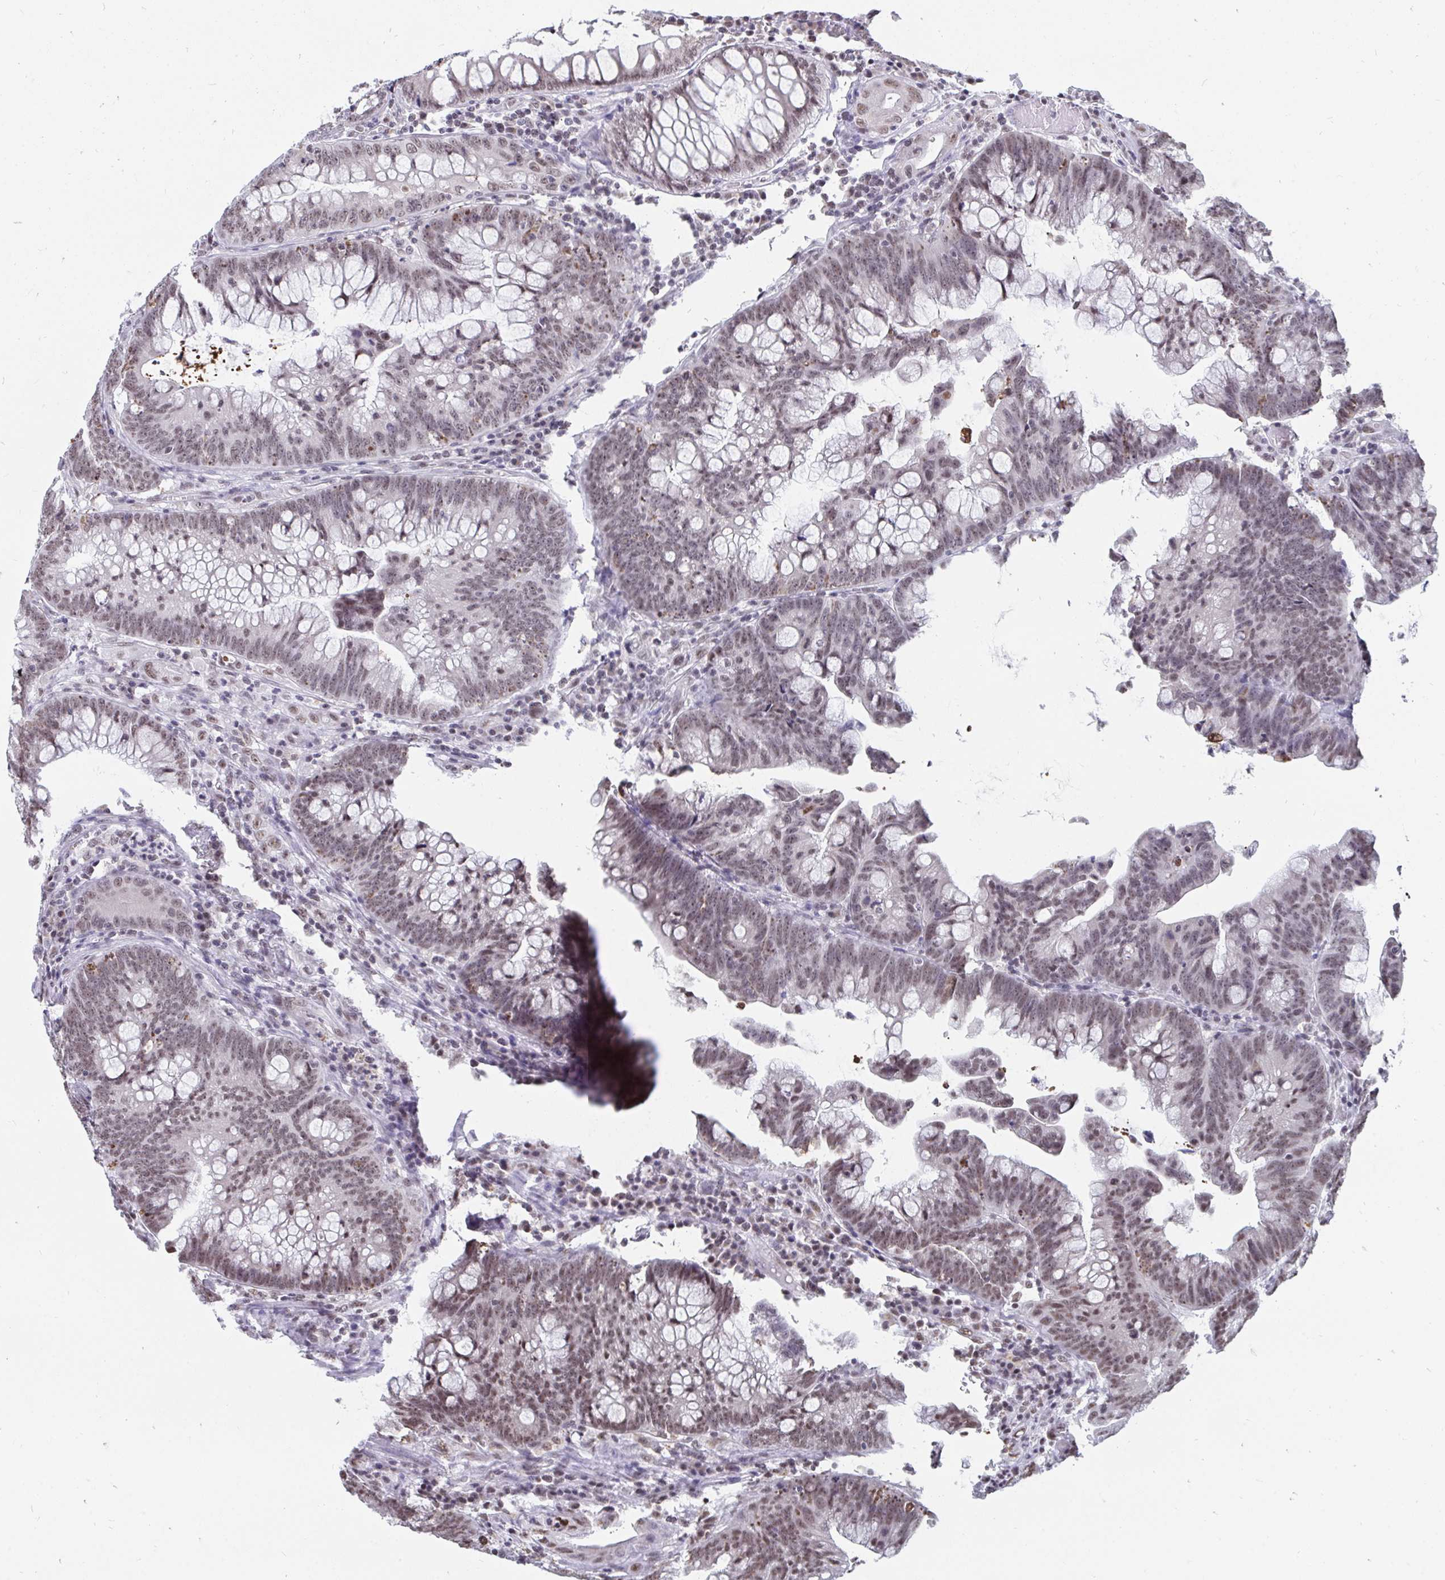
{"staining": {"intensity": "moderate", "quantity": "25%-75%", "location": "nuclear"}, "tissue": "colorectal cancer", "cell_type": "Tumor cells", "image_type": "cancer", "snomed": [{"axis": "morphology", "description": "Adenocarcinoma, NOS"}, {"axis": "topography", "description": "Colon"}], "caption": "Colorectal cancer stained for a protein (brown) shows moderate nuclear positive expression in approximately 25%-75% of tumor cells.", "gene": "TRIP12", "patient": {"sex": "male", "age": 62}}